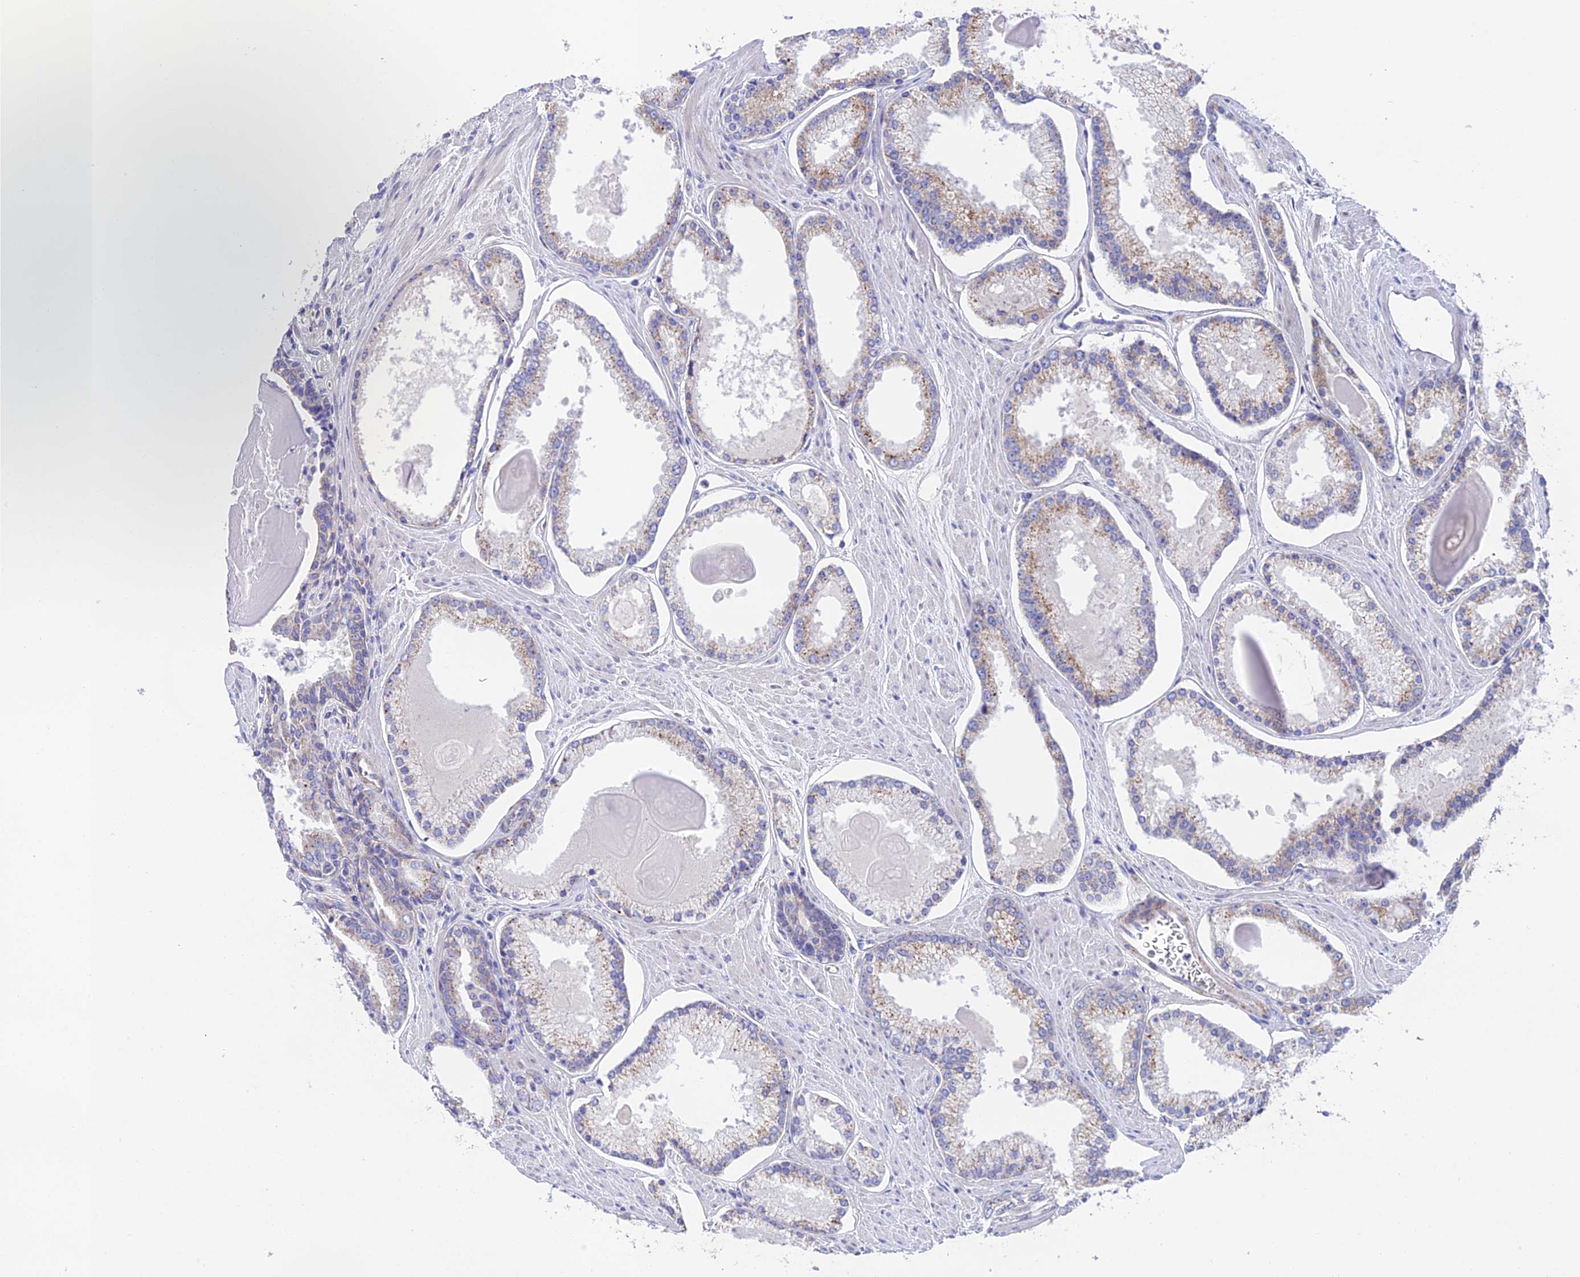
{"staining": {"intensity": "weak", "quantity": "<25%", "location": "cytoplasmic/membranous"}, "tissue": "prostate cancer", "cell_type": "Tumor cells", "image_type": "cancer", "snomed": [{"axis": "morphology", "description": "Adenocarcinoma, Low grade"}, {"axis": "topography", "description": "Prostate"}], "caption": "Immunohistochemistry (IHC) image of neoplastic tissue: prostate cancer (adenocarcinoma (low-grade)) stained with DAB exhibits no significant protein expression in tumor cells.", "gene": "HSDL2", "patient": {"sex": "male", "age": 54}}